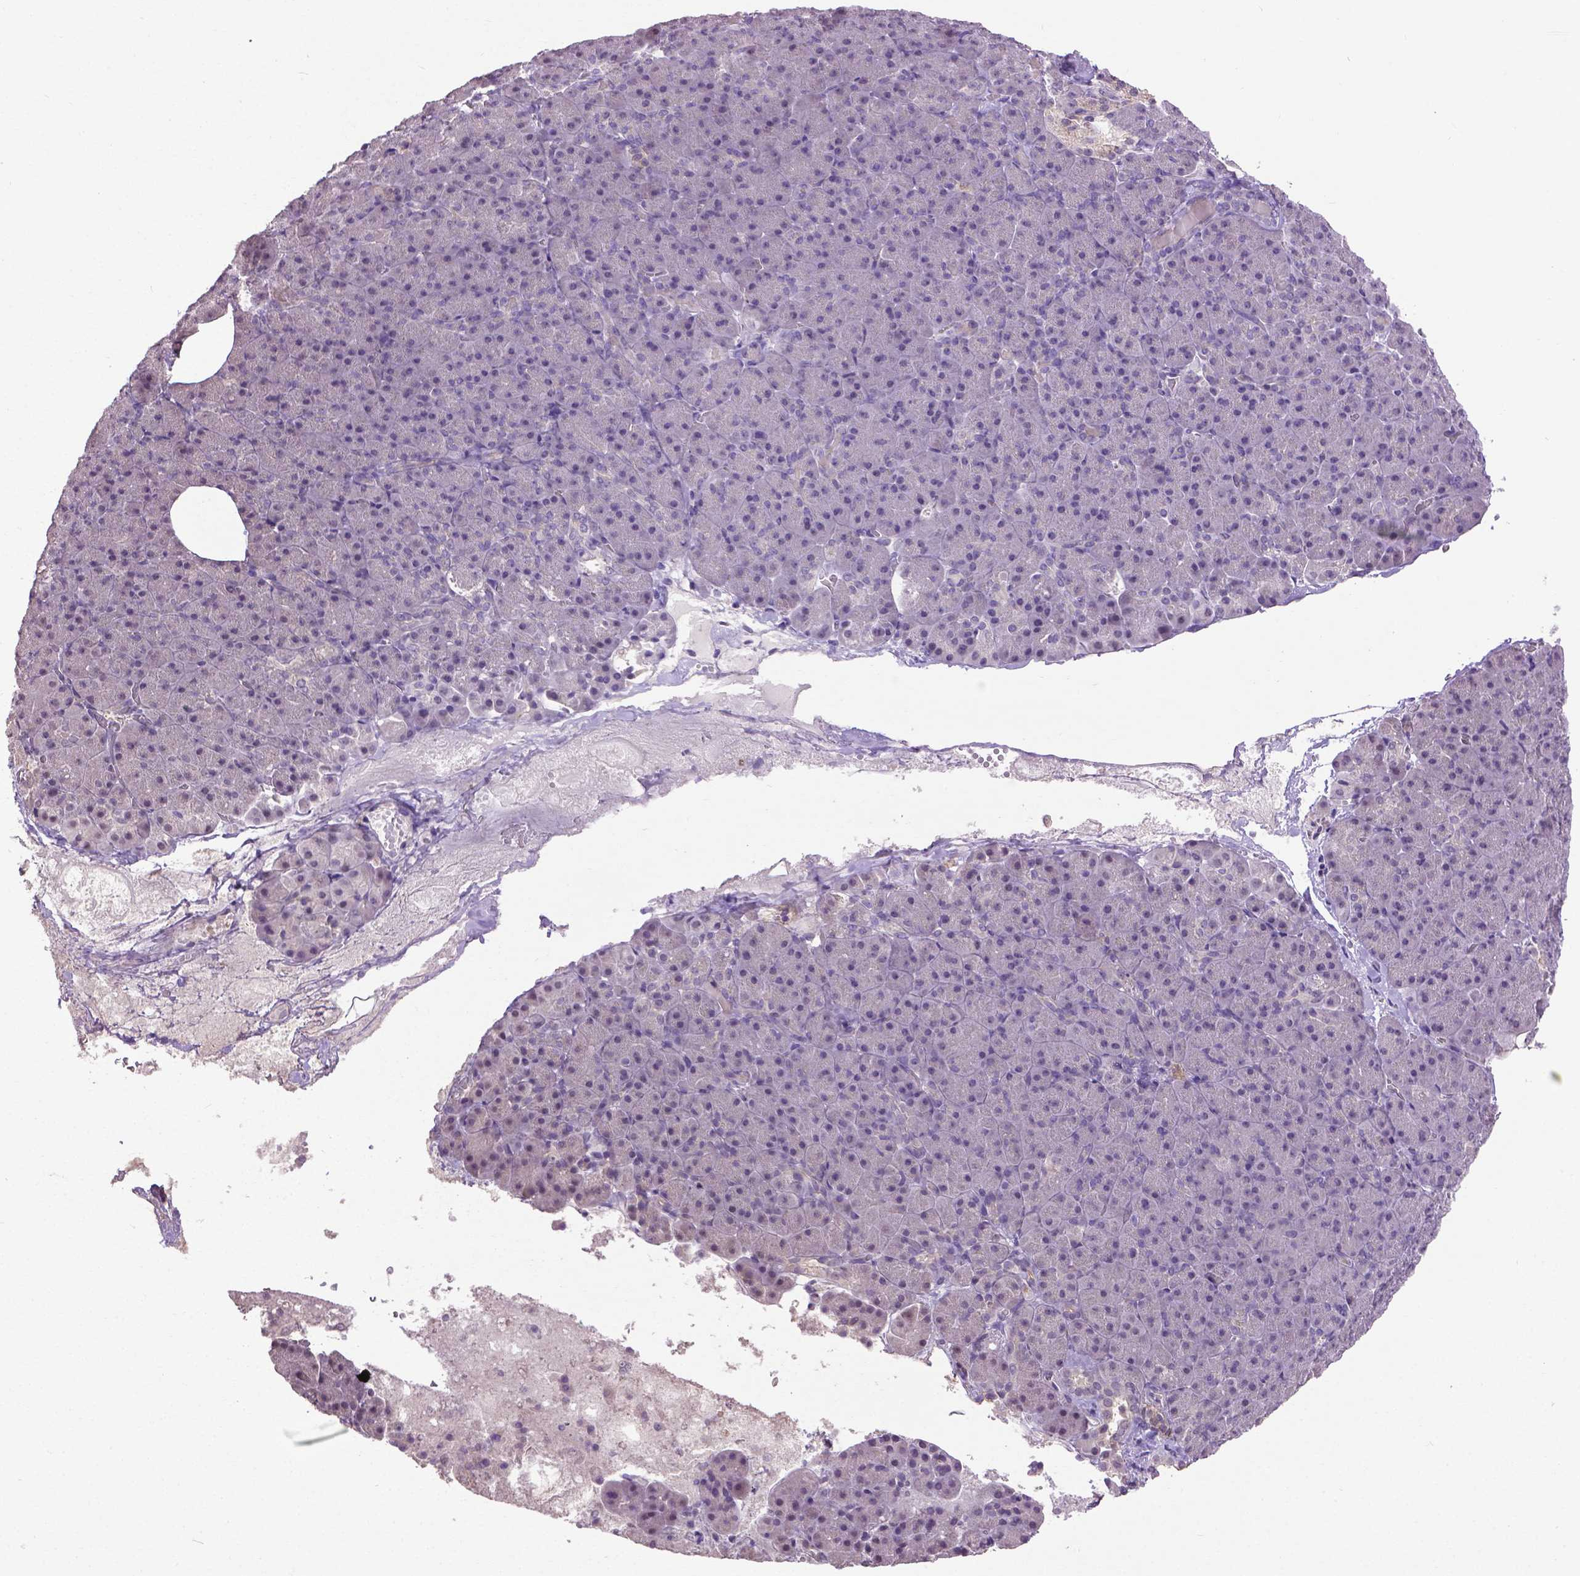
{"staining": {"intensity": "negative", "quantity": "none", "location": "none"}, "tissue": "pancreas", "cell_type": "Exocrine glandular cells", "image_type": "normal", "snomed": [{"axis": "morphology", "description": "Normal tissue, NOS"}, {"axis": "topography", "description": "Pancreas"}], "caption": "High power microscopy histopathology image of an immunohistochemistry (IHC) image of benign pancreas, revealing no significant staining in exocrine glandular cells. (DAB (3,3'-diaminobenzidine) immunohistochemistry, high magnification).", "gene": "CPM", "patient": {"sex": "female", "age": 74}}